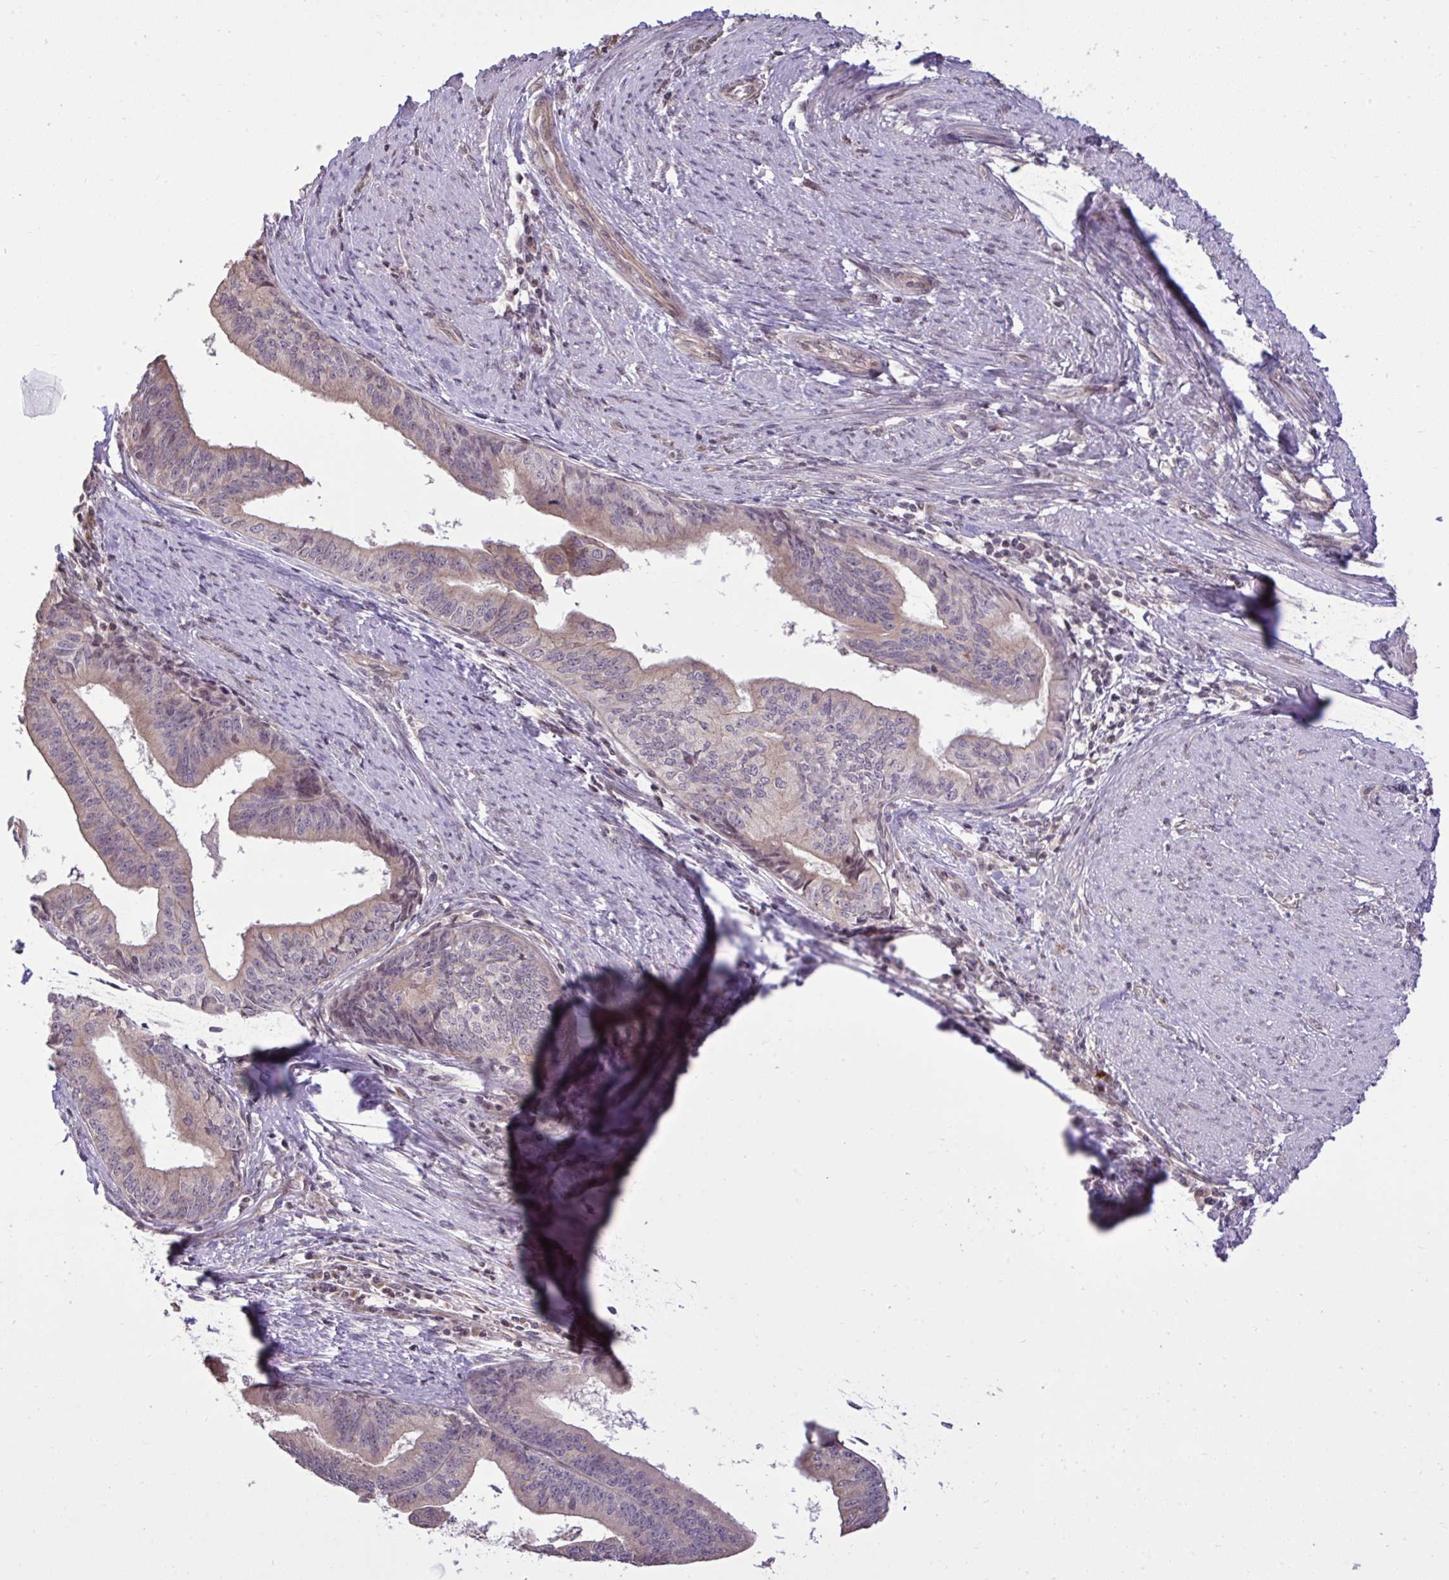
{"staining": {"intensity": "weak", "quantity": "25%-75%", "location": "cytoplasmic/membranous"}, "tissue": "endometrial cancer", "cell_type": "Tumor cells", "image_type": "cancer", "snomed": [{"axis": "morphology", "description": "Adenocarcinoma, NOS"}, {"axis": "topography", "description": "Endometrium"}], "caption": "This is a micrograph of immunohistochemistry (IHC) staining of endometrial adenocarcinoma, which shows weak expression in the cytoplasmic/membranous of tumor cells.", "gene": "CYP20A1", "patient": {"sex": "female", "age": 65}}